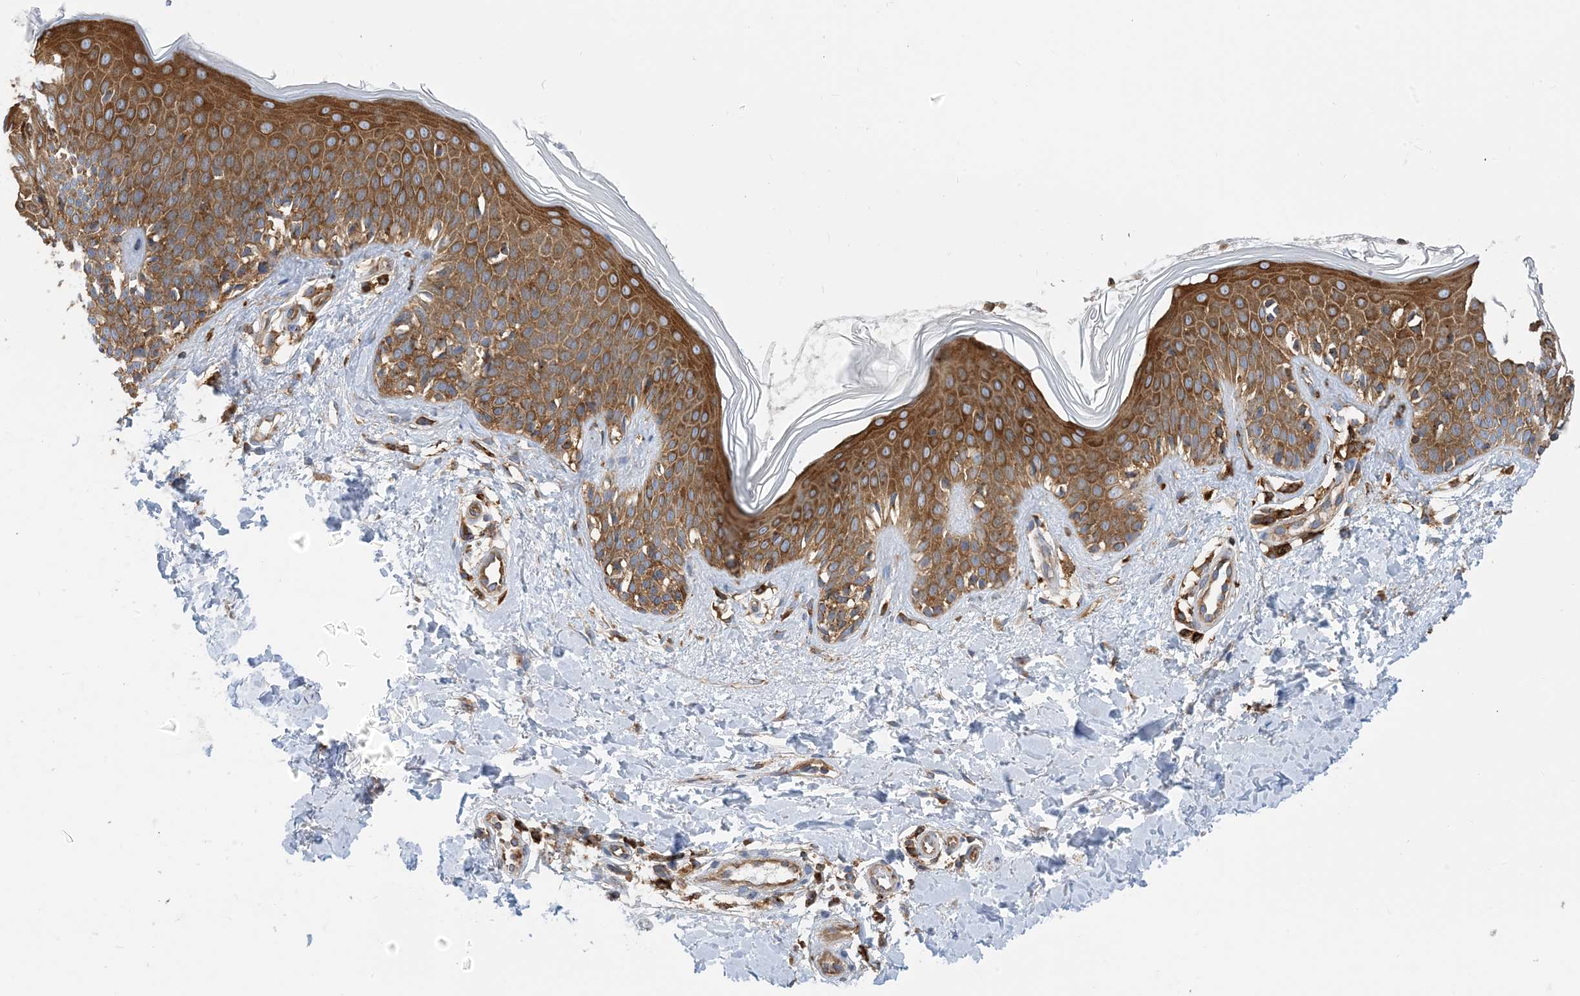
{"staining": {"intensity": "moderate", "quantity": ">75%", "location": "cytoplasmic/membranous"}, "tissue": "skin", "cell_type": "Fibroblasts", "image_type": "normal", "snomed": [{"axis": "morphology", "description": "Normal tissue, NOS"}, {"axis": "topography", "description": "Skin"}], "caption": "Skin stained for a protein demonstrates moderate cytoplasmic/membranous positivity in fibroblasts. Nuclei are stained in blue.", "gene": "DYNC1LI1", "patient": {"sex": "male", "age": 37}}